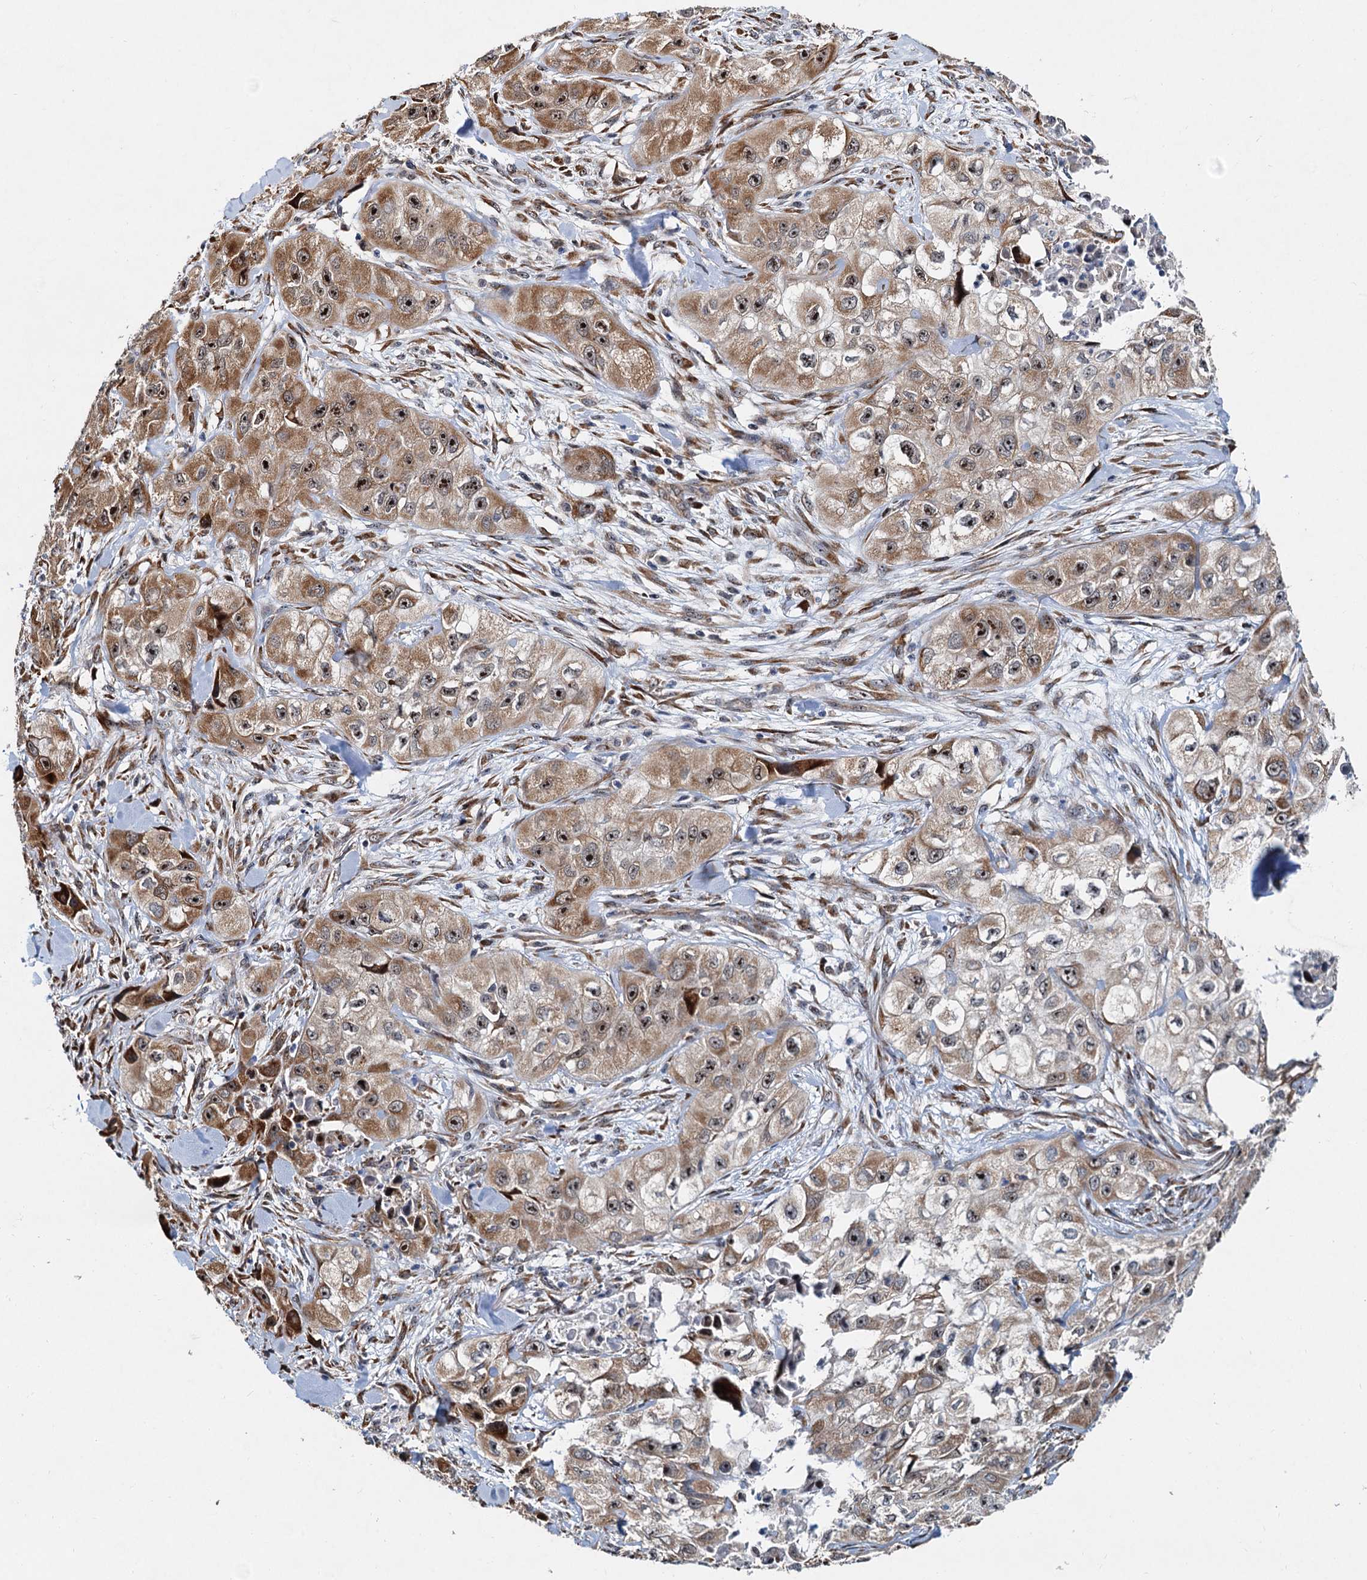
{"staining": {"intensity": "strong", "quantity": ">75%", "location": "cytoplasmic/membranous,nuclear"}, "tissue": "skin cancer", "cell_type": "Tumor cells", "image_type": "cancer", "snomed": [{"axis": "morphology", "description": "Squamous cell carcinoma, NOS"}, {"axis": "topography", "description": "Skin"}, {"axis": "topography", "description": "Subcutis"}], "caption": "Human squamous cell carcinoma (skin) stained for a protein (brown) demonstrates strong cytoplasmic/membranous and nuclear positive staining in approximately >75% of tumor cells.", "gene": "DNAJC21", "patient": {"sex": "male", "age": 73}}